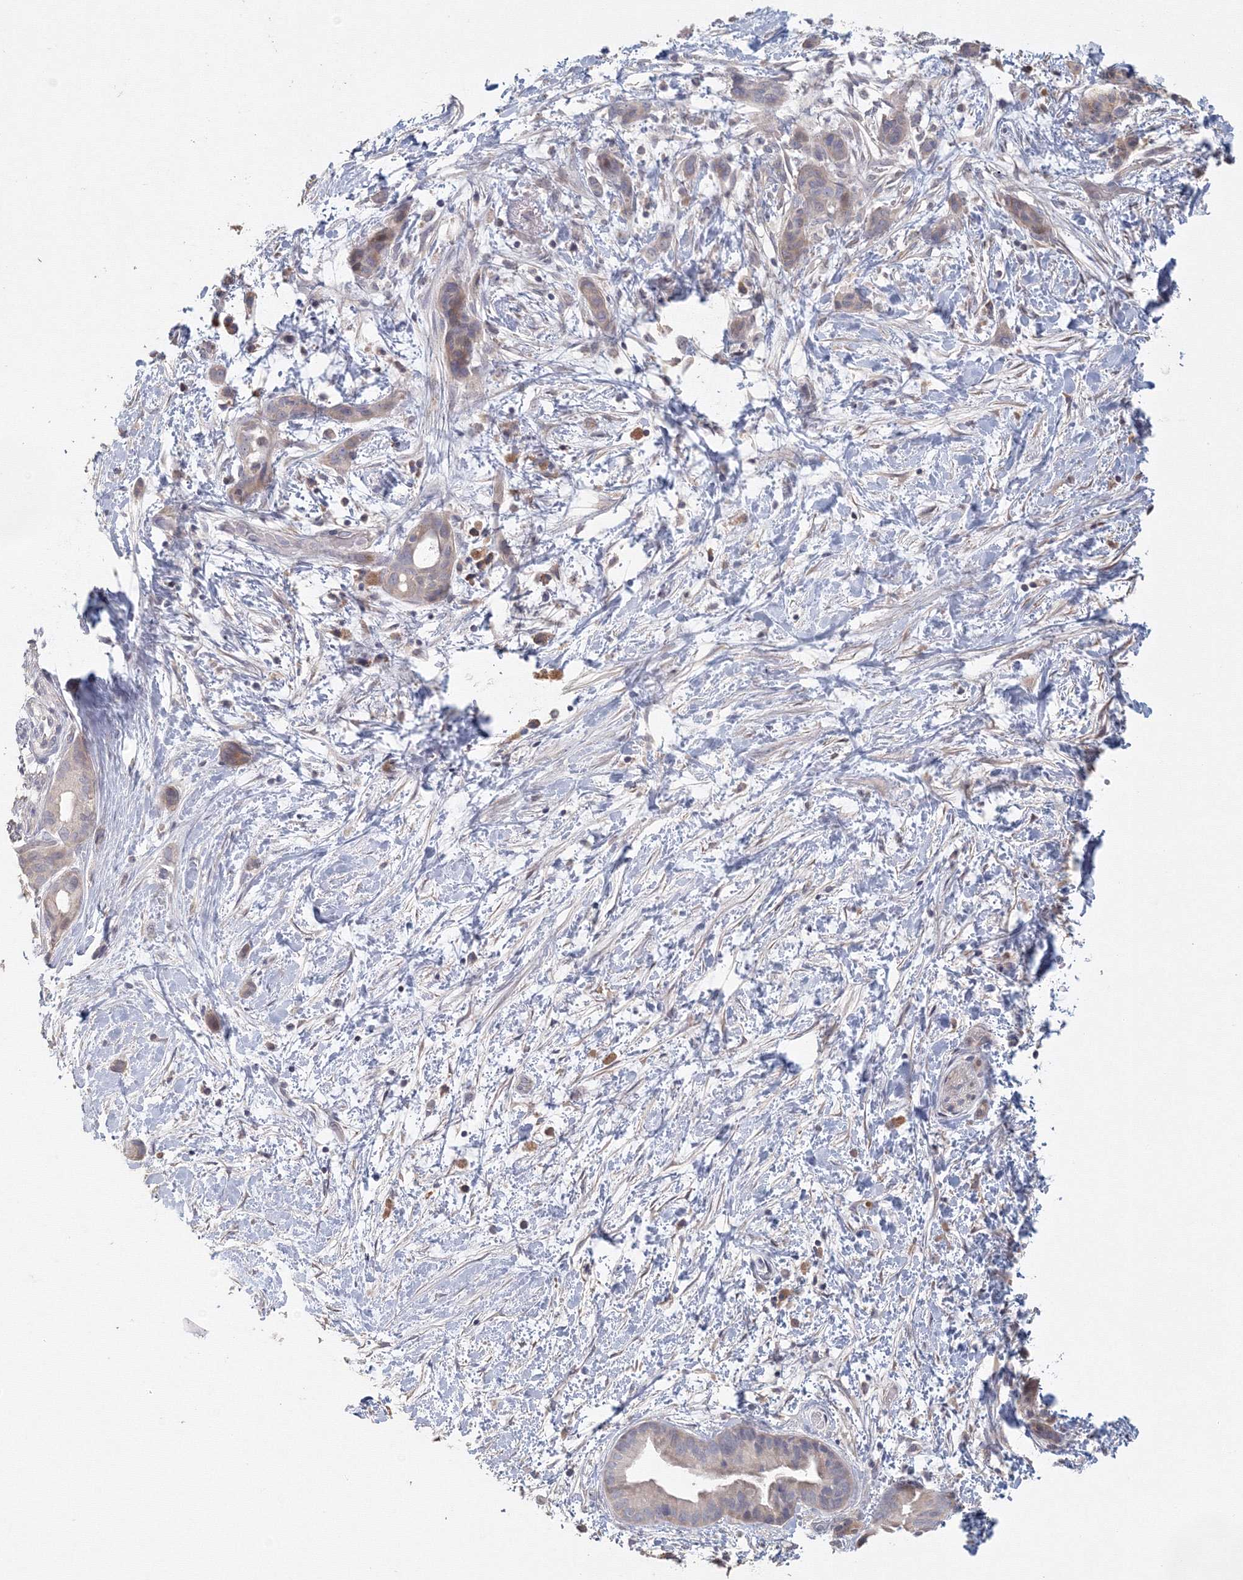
{"staining": {"intensity": "weak", "quantity": "<25%", "location": "cytoplasmic/membranous"}, "tissue": "pancreatic cancer", "cell_type": "Tumor cells", "image_type": "cancer", "snomed": [{"axis": "morphology", "description": "Normal tissue, NOS"}, {"axis": "morphology", "description": "Adenocarcinoma, NOS"}, {"axis": "topography", "description": "Pancreas"}, {"axis": "topography", "description": "Peripheral nerve tissue"}], "caption": "IHC histopathology image of human adenocarcinoma (pancreatic) stained for a protein (brown), which exhibits no expression in tumor cells.", "gene": "TACC2", "patient": {"sex": "female", "age": 63}}